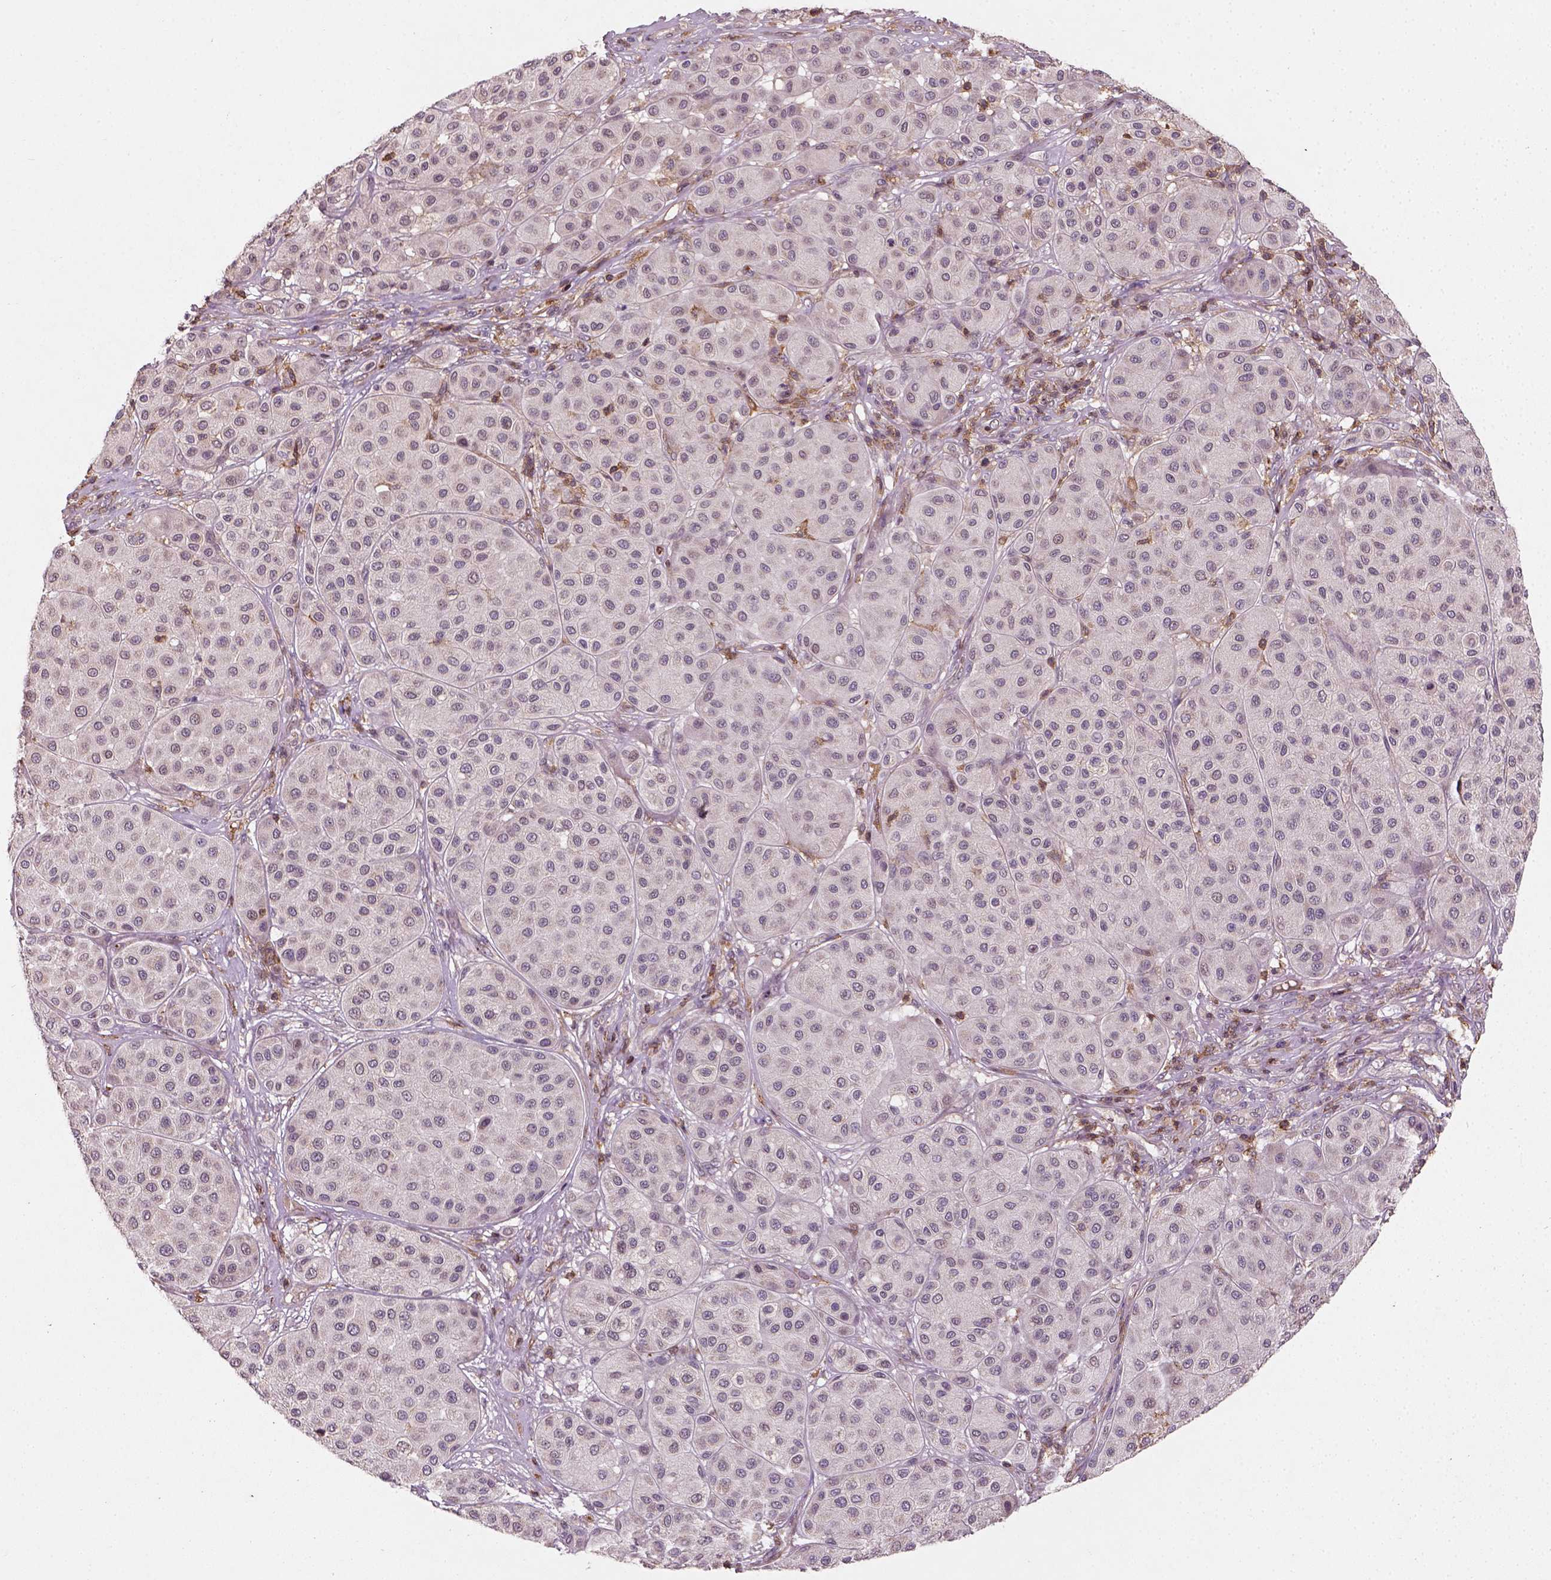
{"staining": {"intensity": "negative", "quantity": "none", "location": "none"}, "tissue": "melanoma", "cell_type": "Tumor cells", "image_type": "cancer", "snomed": [{"axis": "morphology", "description": "Malignant melanoma, Metastatic site"}, {"axis": "topography", "description": "Smooth muscle"}], "caption": "Protein analysis of melanoma displays no significant staining in tumor cells.", "gene": "CAMKK1", "patient": {"sex": "male", "age": 41}}